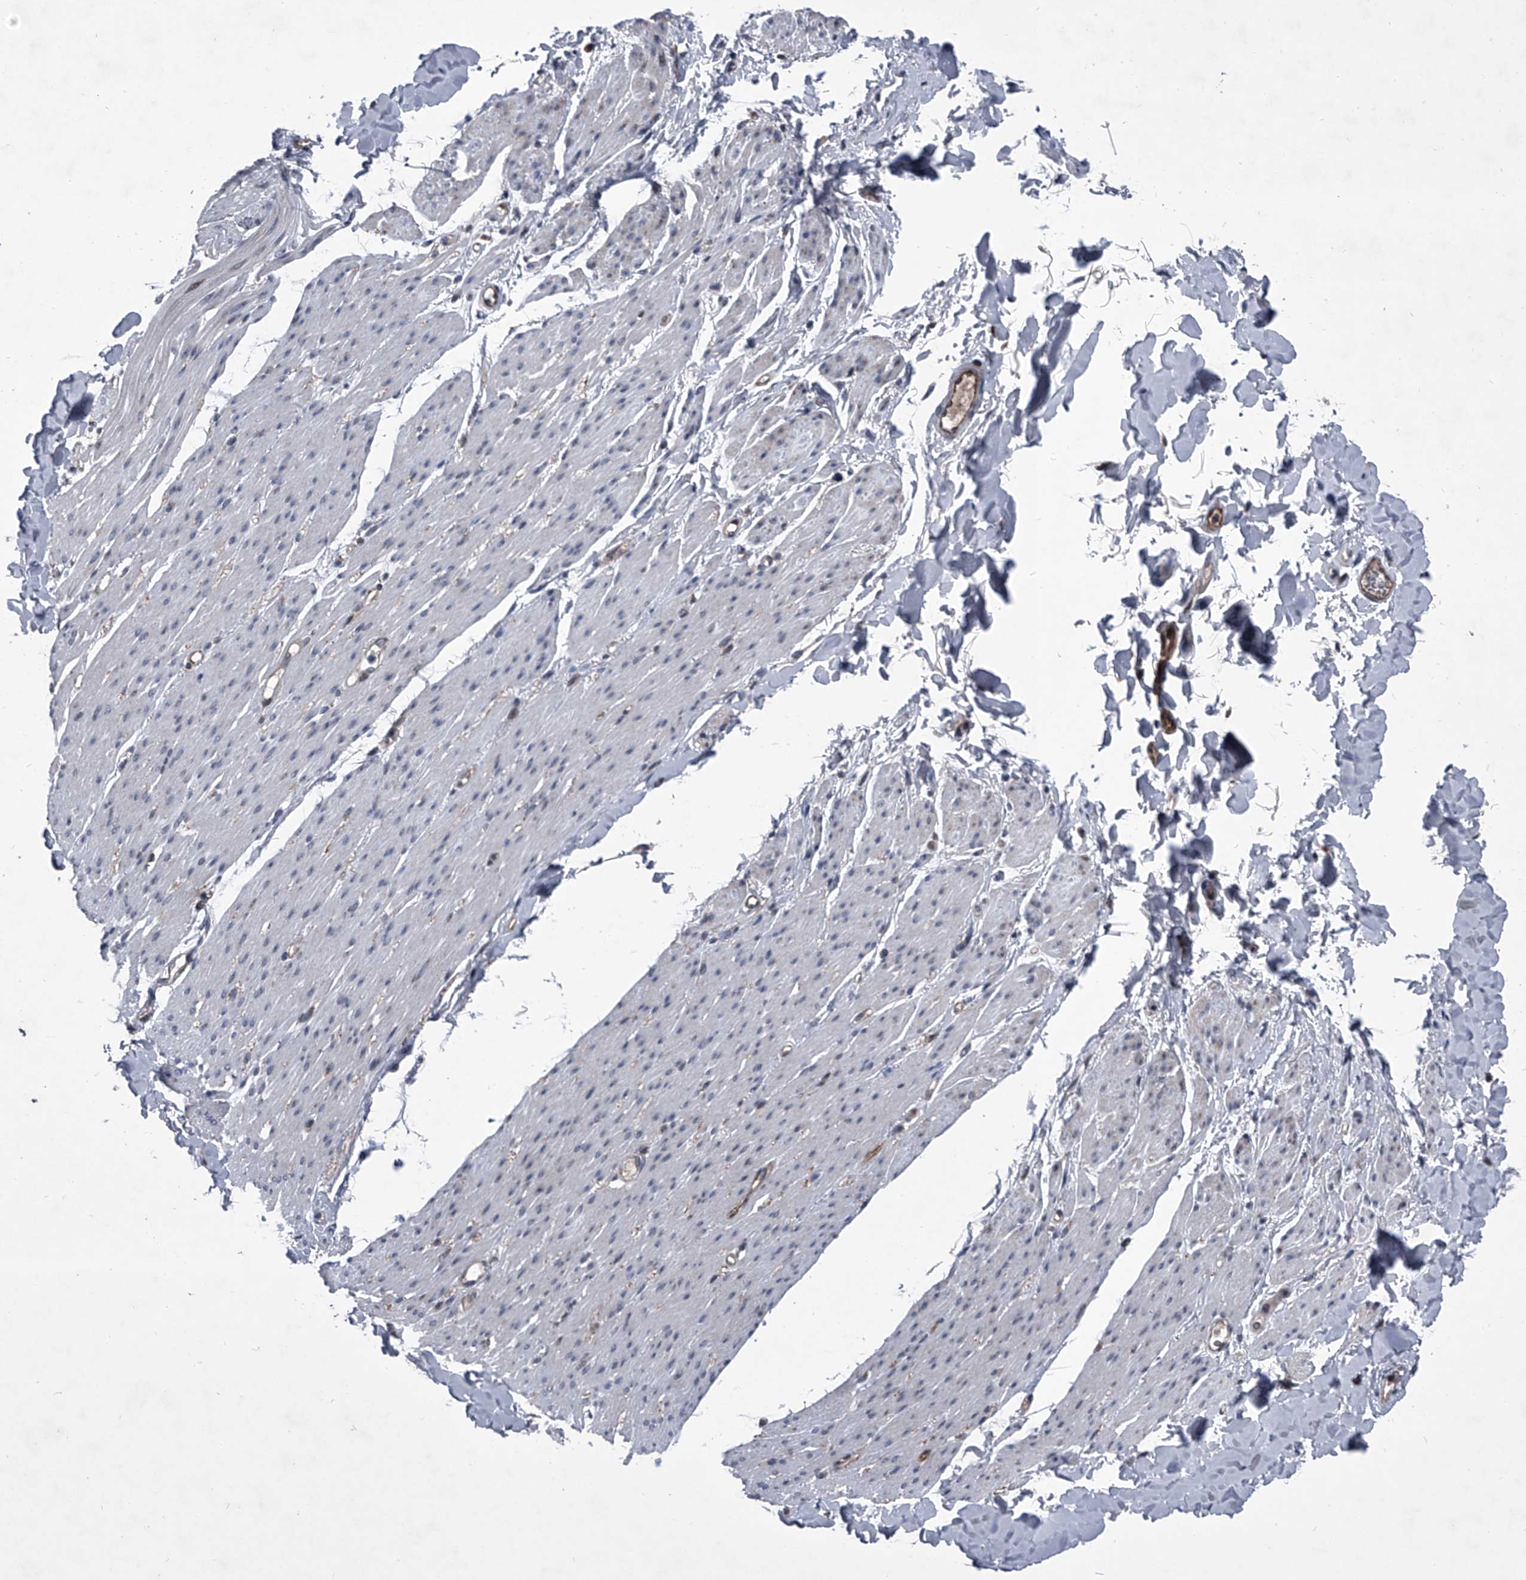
{"staining": {"intensity": "weak", "quantity": "<25%", "location": "nuclear"}, "tissue": "smooth muscle", "cell_type": "Smooth muscle cells", "image_type": "normal", "snomed": [{"axis": "morphology", "description": "Normal tissue, NOS"}, {"axis": "topography", "description": "Colon"}, {"axis": "topography", "description": "Peripheral nerve tissue"}], "caption": "This is an immunohistochemistry photomicrograph of benign smooth muscle. There is no positivity in smooth muscle cells.", "gene": "ELK4", "patient": {"sex": "female", "age": 61}}